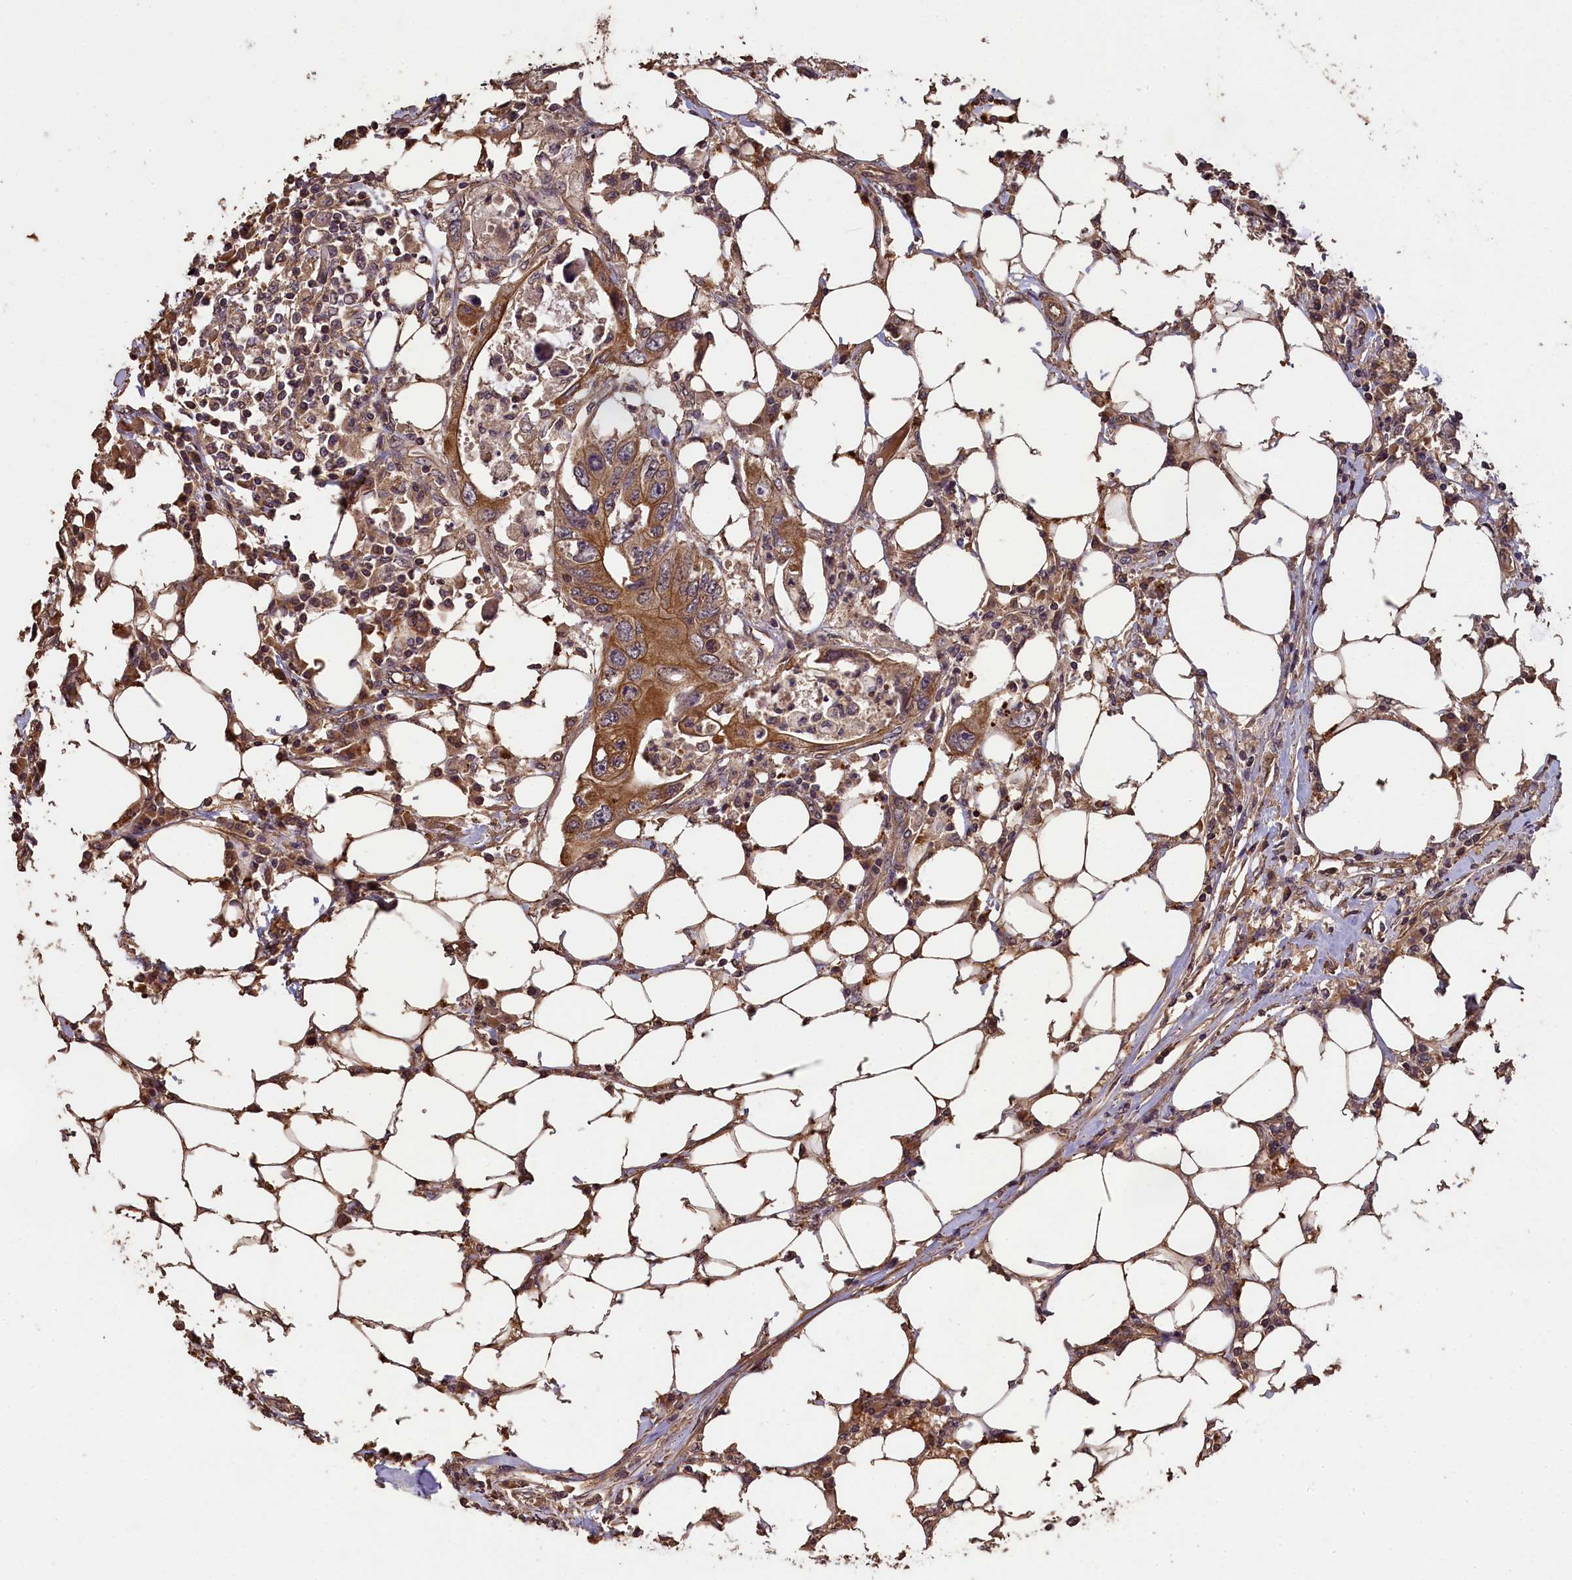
{"staining": {"intensity": "moderate", "quantity": ">75%", "location": "cytoplasmic/membranous"}, "tissue": "colorectal cancer", "cell_type": "Tumor cells", "image_type": "cancer", "snomed": [{"axis": "morphology", "description": "Adenocarcinoma, NOS"}, {"axis": "topography", "description": "Colon"}], "caption": "Immunohistochemical staining of adenocarcinoma (colorectal) exhibits medium levels of moderate cytoplasmic/membranous protein staining in approximately >75% of tumor cells. Immunohistochemistry (ihc) stains the protein of interest in brown and the nuclei are stained blue.", "gene": "CHD9", "patient": {"sex": "male", "age": 71}}